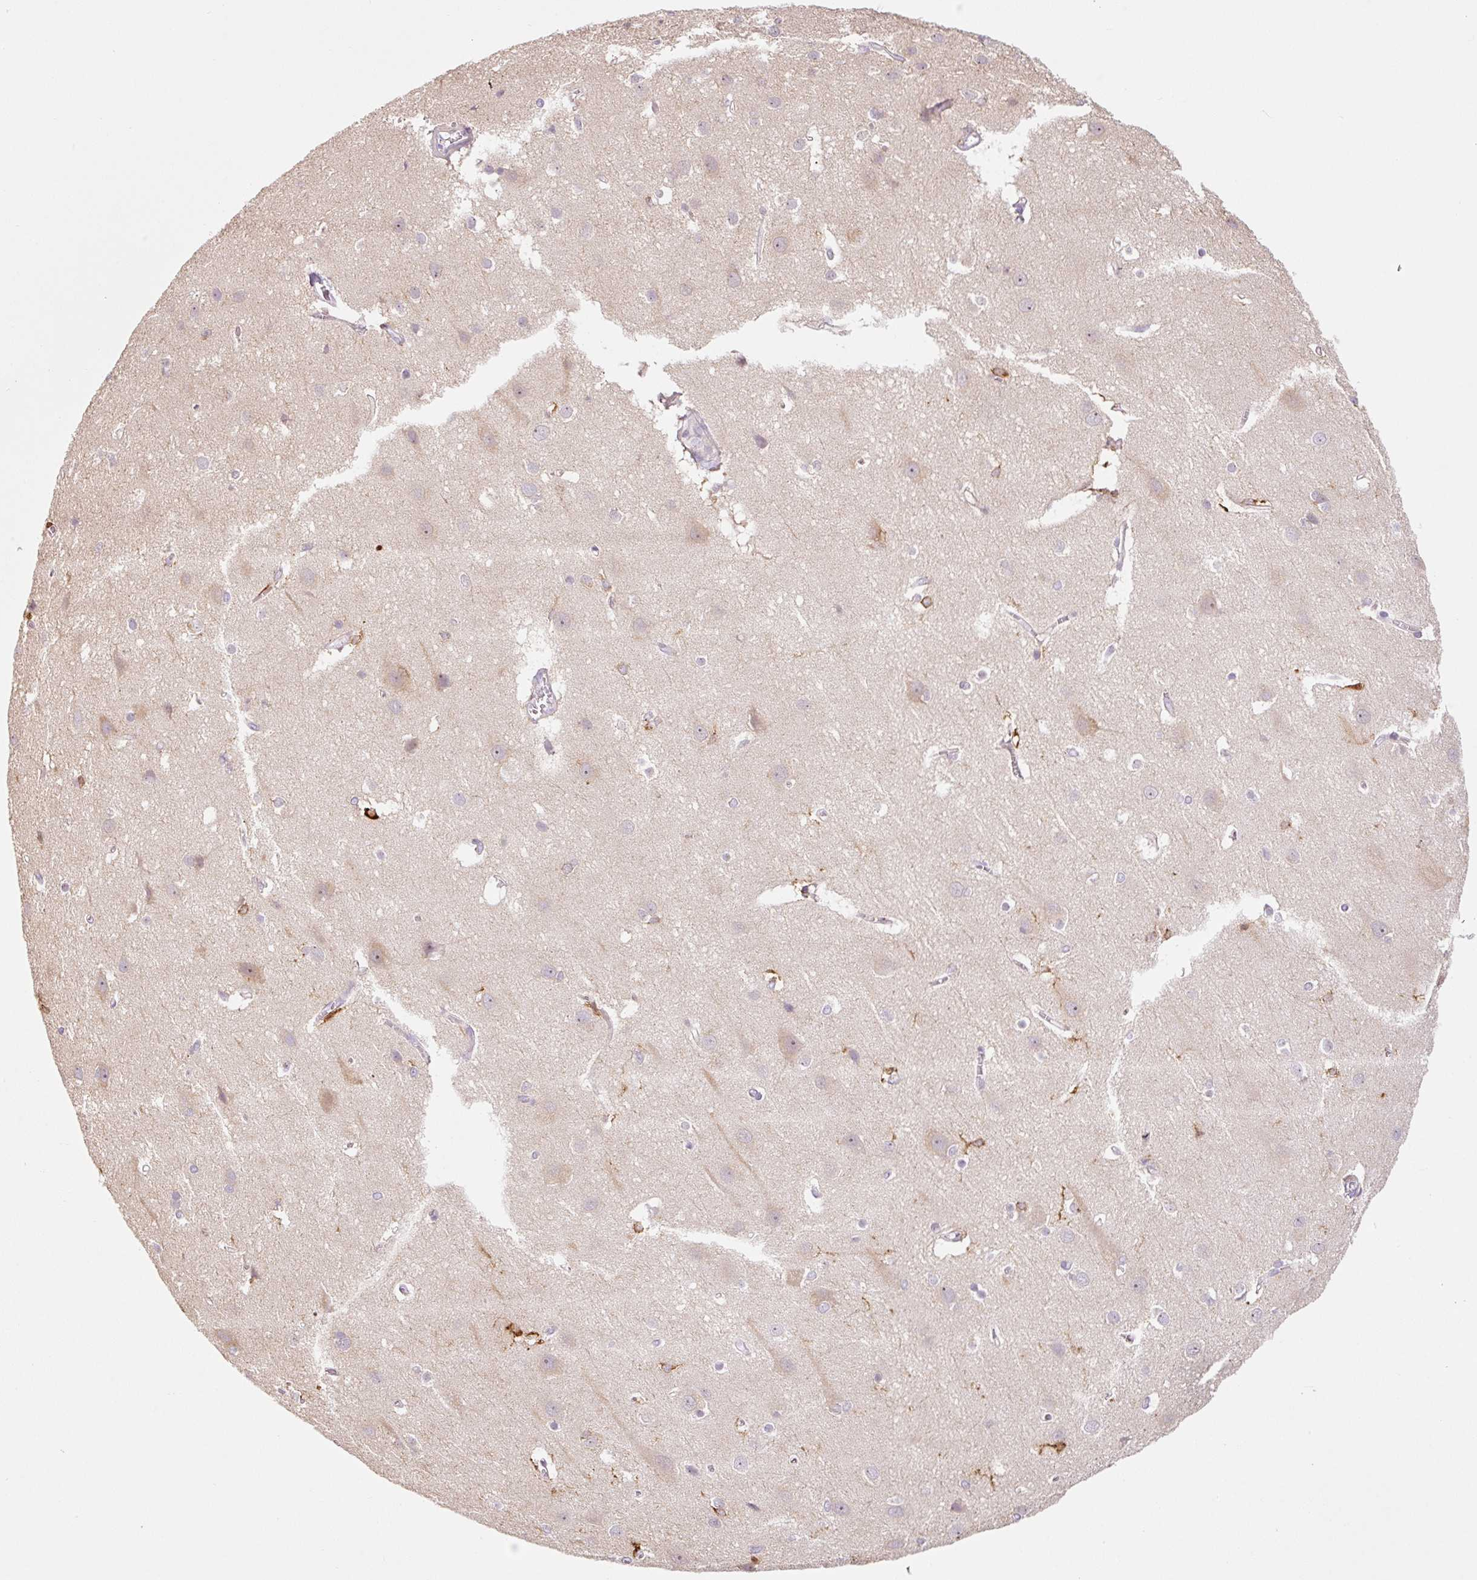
{"staining": {"intensity": "negative", "quantity": "none", "location": "none"}, "tissue": "cerebral cortex", "cell_type": "Endothelial cells", "image_type": "normal", "snomed": [{"axis": "morphology", "description": "Normal tissue, NOS"}, {"axis": "topography", "description": "Cerebral cortex"}], "caption": "Immunohistochemistry histopathology image of normal cerebral cortex: cerebral cortex stained with DAB (3,3'-diaminobenzidine) demonstrates no significant protein positivity in endothelial cells. (DAB (3,3'-diaminobenzidine) immunohistochemistry (IHC) visualized using brightfield microscopy, high magnification).", "gene": "FUT10", "patient": {"sex": "male", "age": 37}}